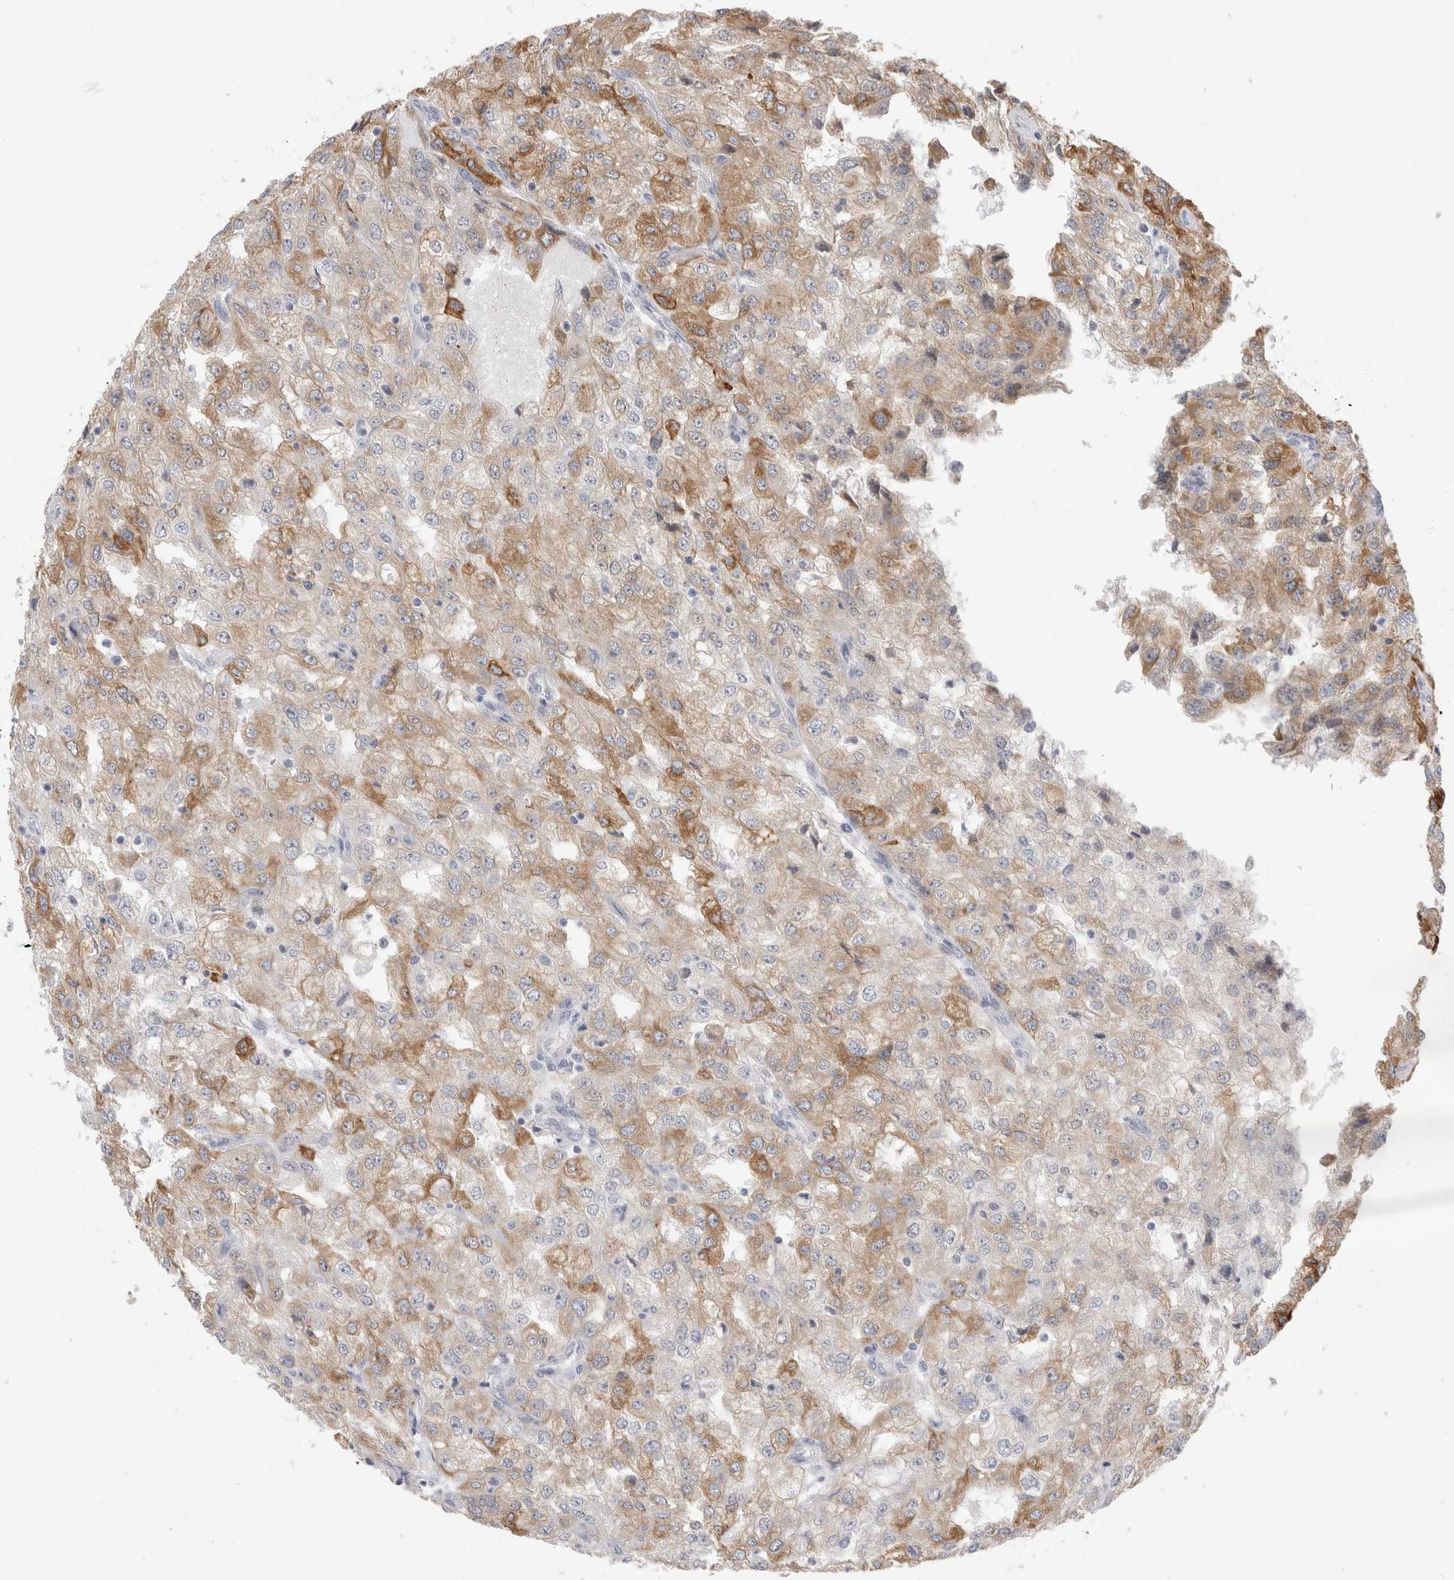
{"staining": {"intensity": "moderate", "quantity": "25%-75%", "location": "cytoplasmic/membranous"}, "tissue": "renal cancer", "cell_type": "Tumor cells", "image_type": "cancer", "snomed": [{"axis": "morphology", "description": "Adenocarcinoma, NOS"}, {"axis": "topography", "description": "Kidney"}], "caption": "Renal cancer stained with a protein marker exhibits moderate staining in tumor cells.", "gene": "SYTL5", "patient": {"sex": "female", "age": 54}}